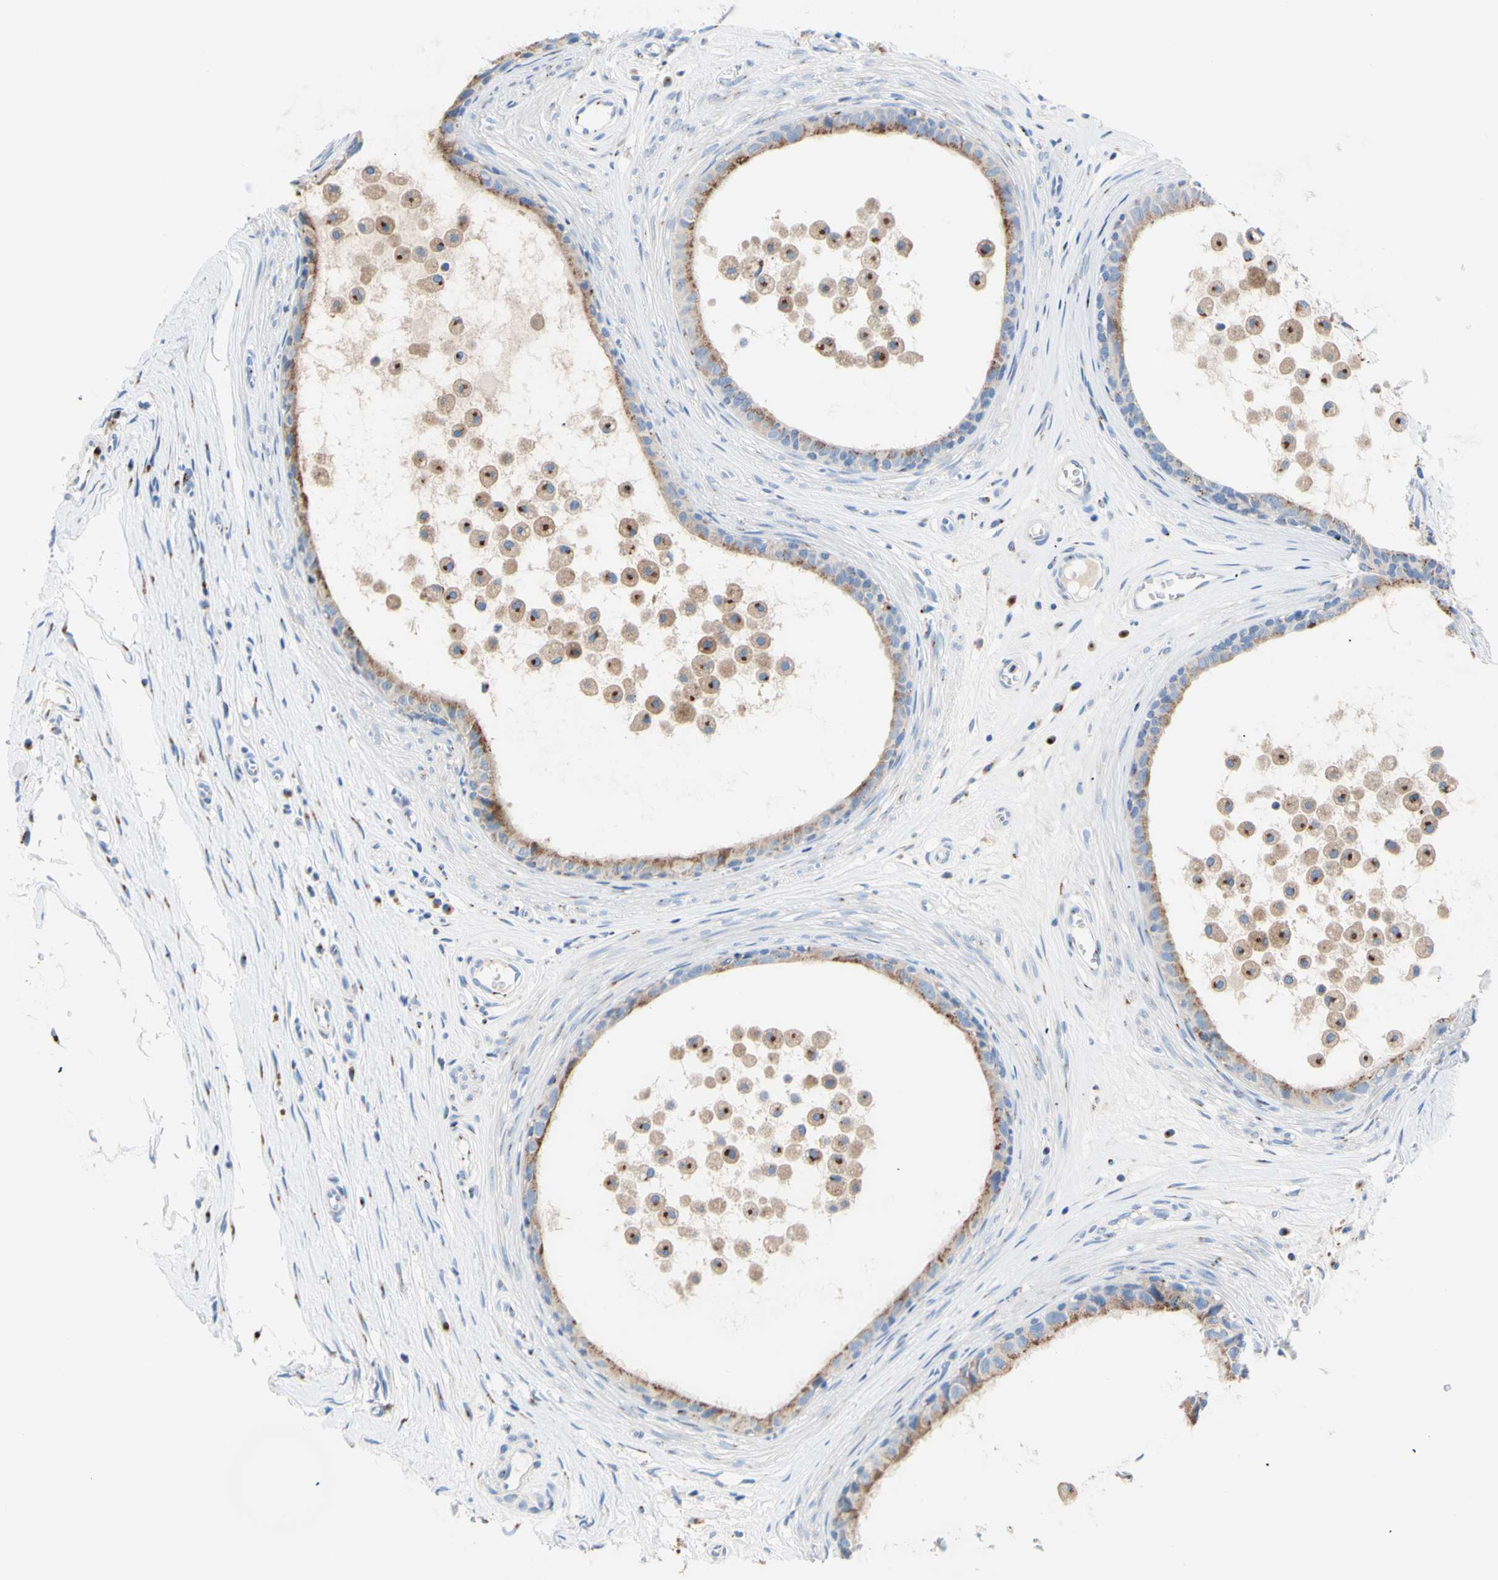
{"staining": {"intensity": "moderate", "quantity": "25%-75%", "location": "cytoplasmic/membranous"}, "tissue": "epididymis", "cell_type": "Glandular cells", "image_type": "normal", "snomed": [{"axis": "morphology", "description": "Normal tissue, NOS"}, {"axis": "morphology", "description": "Inflammation, NOS"}, {"axis": "topography", "description": "Epididymis"}], "caption": "IHC staining of unremarkable epididymis, which shows medium levels of moderate cytoplasmic/membranous expression in approximately 25%-75% of glandular cells indicating moderate cytoplasmic/membranous protein staining. The staining was performed using DAB (3,3'-diaminobenzidine) (brown) for protein detection and nuclei were counterstained in hematoxylin (blue).", "gene": "GALNT2", "patient": {"sex": "male", "age": 85}}